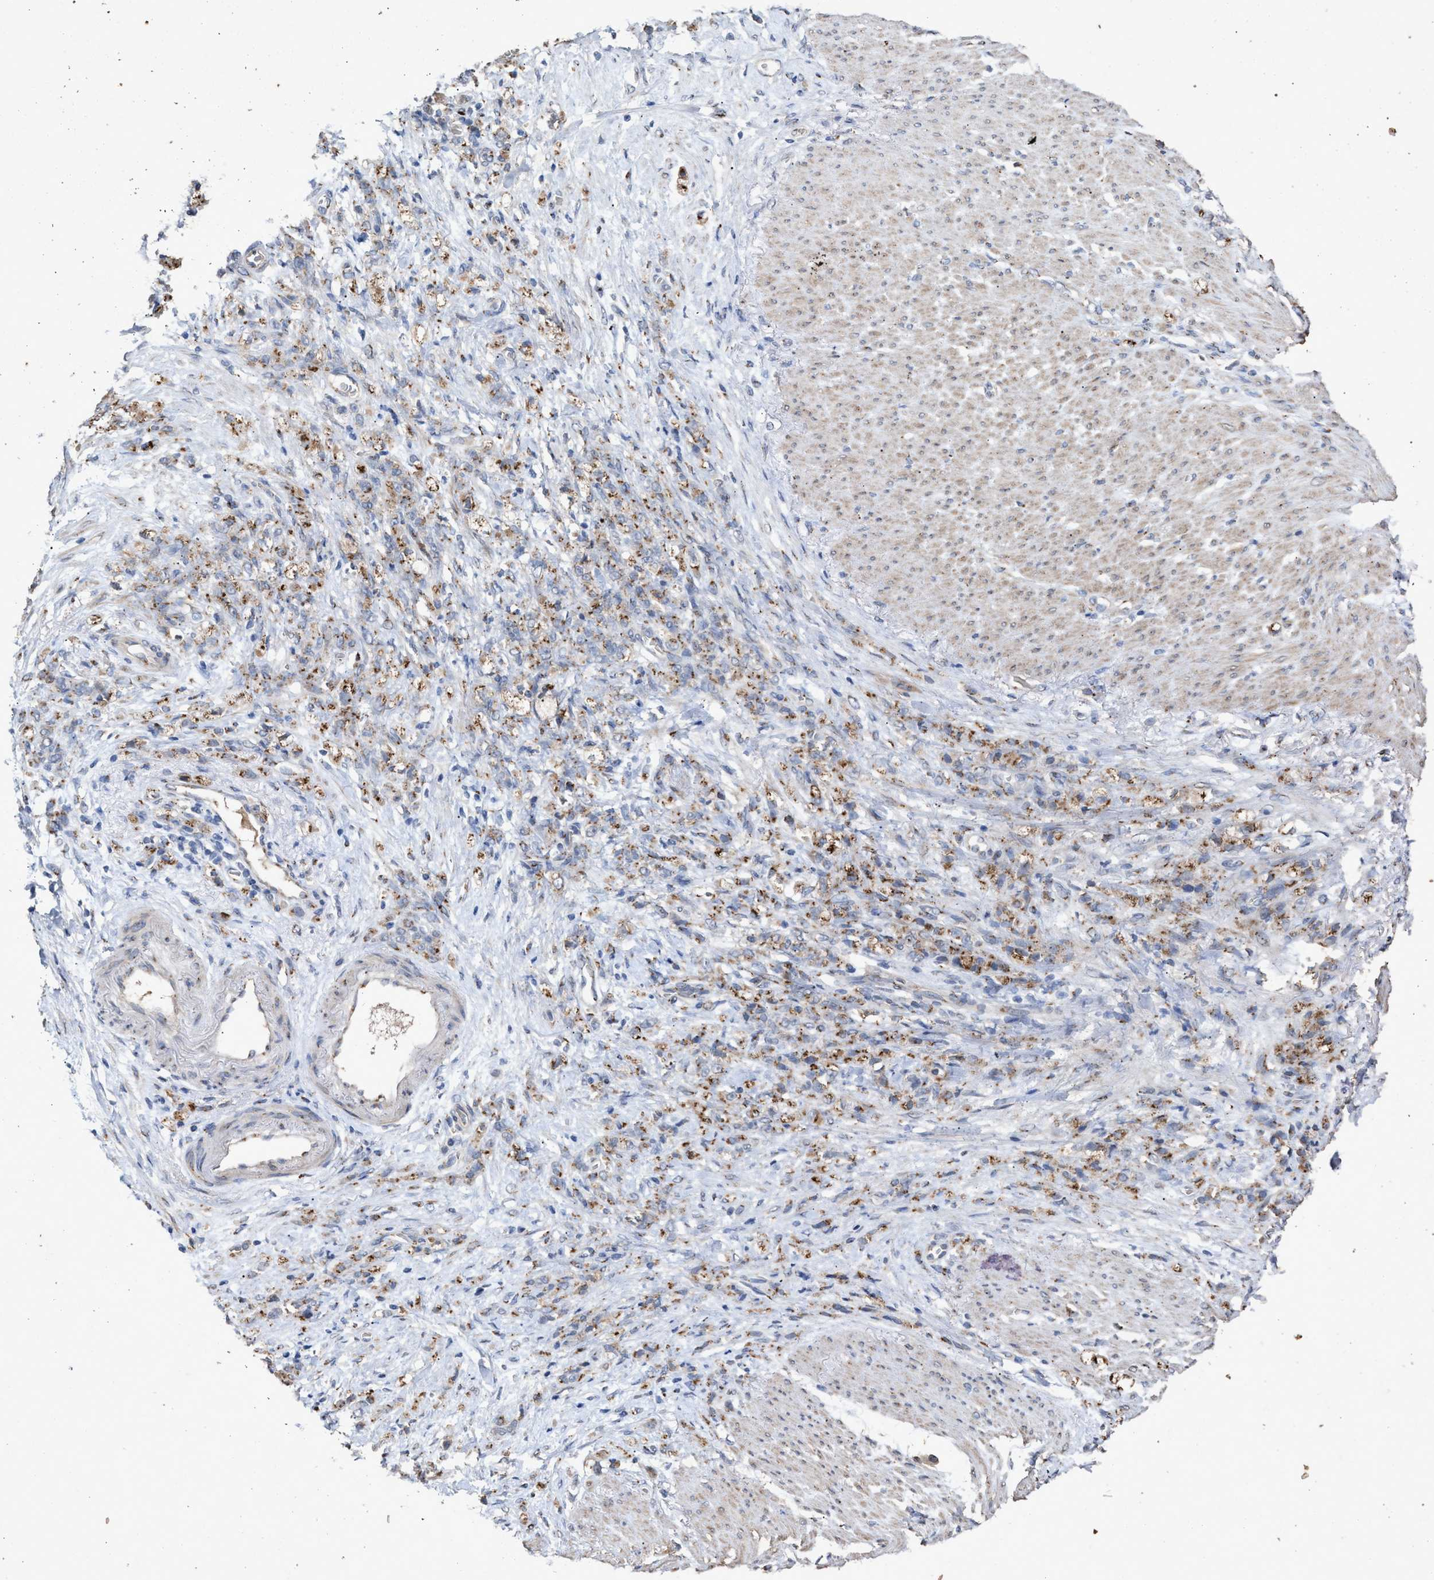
{"staining": {"intensity": "moderate", "quantity": "25%-75%", "location": "cytoplasmic/membranous"}, "tissue": "stomach cancer", "cell_type": "Tumor cells", "image_type": "cancer", "snomed": [{"axis": "morphology", "description": "Adenocarcinoma, NOS"}, {"axis": "topography", "description": "Stomach"}], "caption": "This is a photomicrograph of immunohistochemistry staining of stomach adenocarcinoma, which shows moderate positivity in the cytoplasmic/membranous of tumor cells.", "gene": "MAN2A1", "patient": {"sex": "male", "age": 82}}